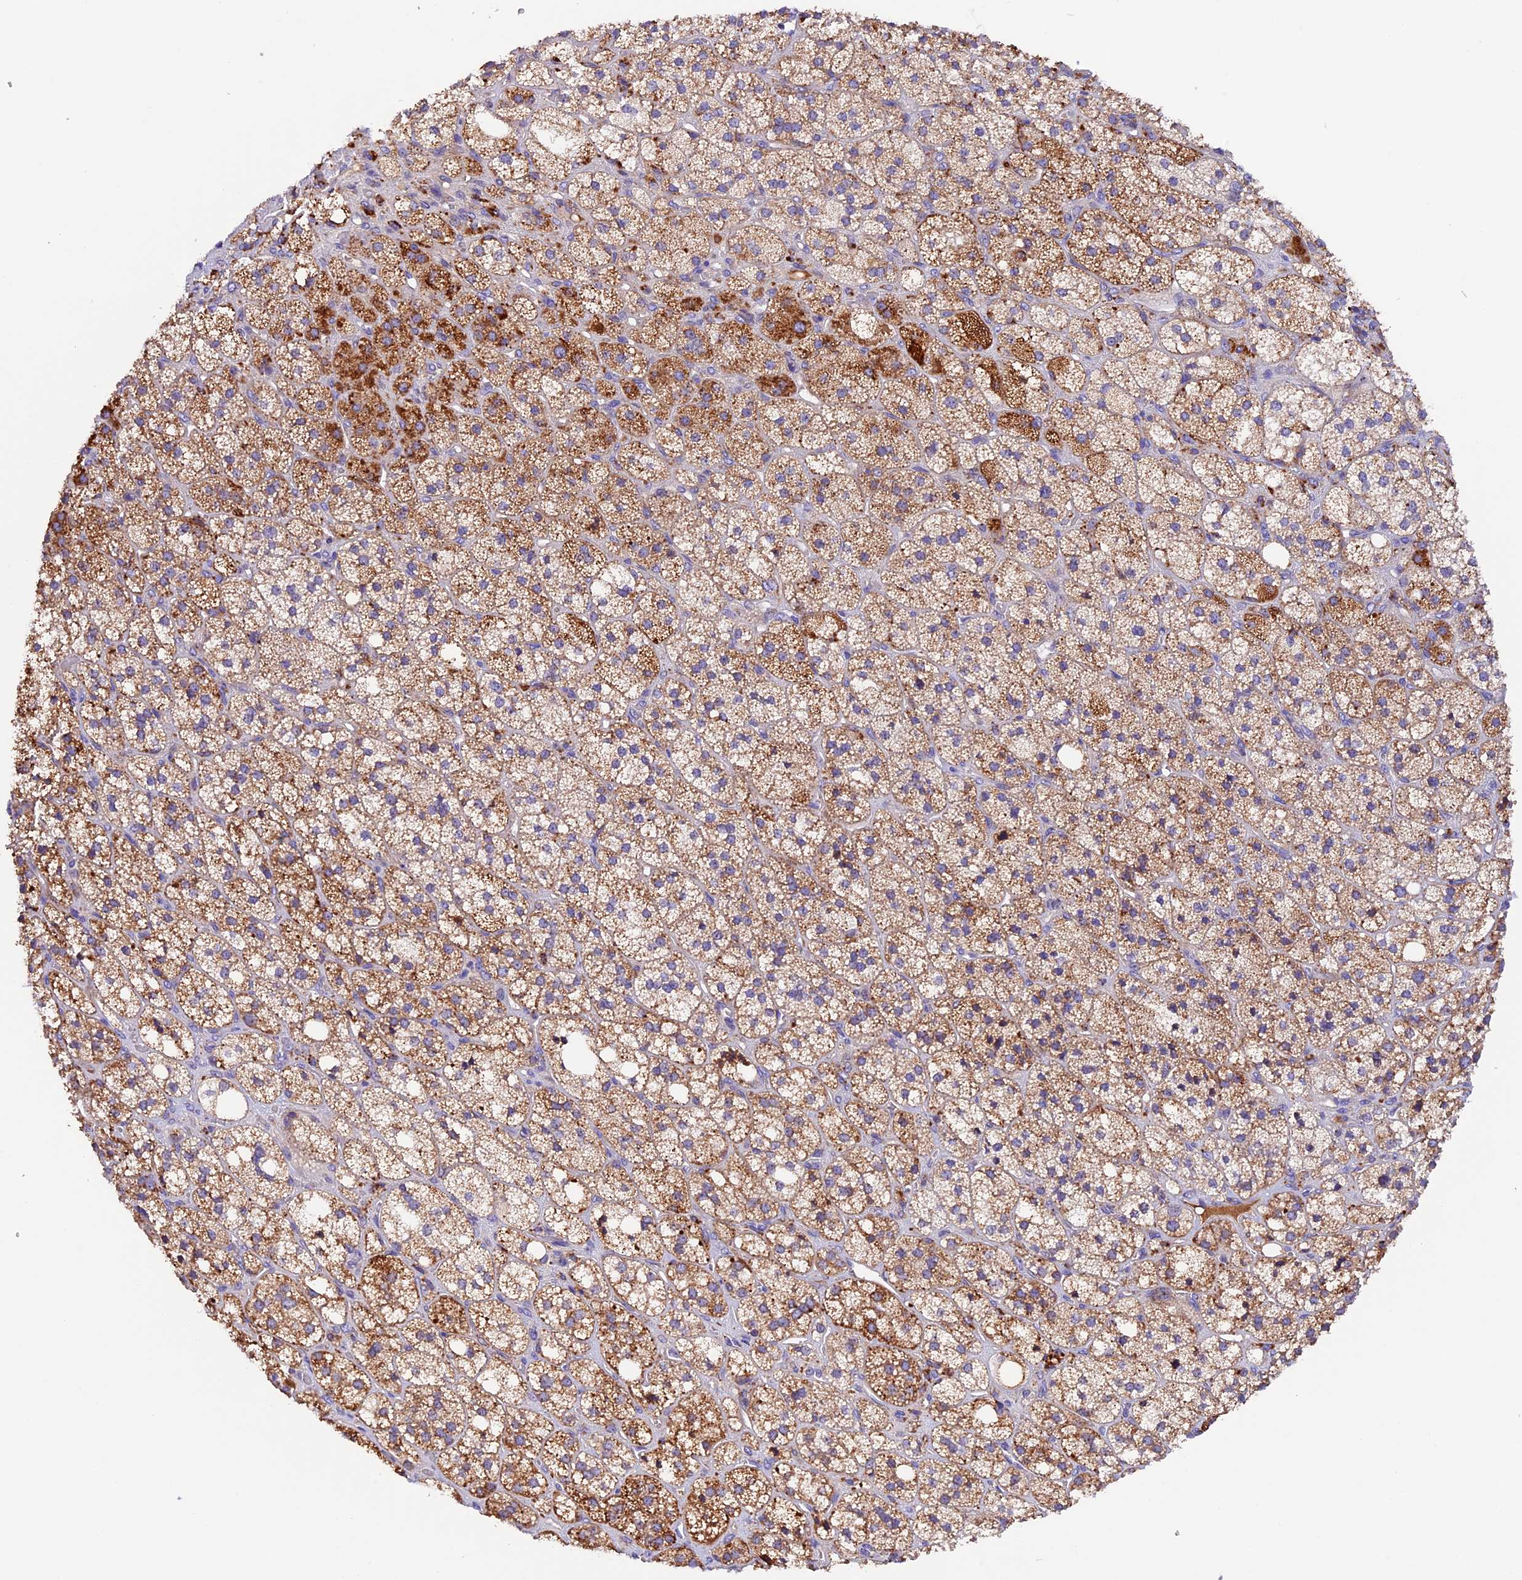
{"staining": {"intensity": "strong", "quantity": ">75%", "location": "cytoplasmic/membranous"}, "tissue": "adrenal gland", "cell_type": "Glandular cells", "image_type": "normal", "snomed": [{"axis": "morphology", "description": "Normal tissue, NOS"}, {"axis": "topography", "description": "Adrenal gland"}], "caption": "Immunohistochemistry histopathology image of unremarkable adrenal gland stained for a protein (brown), which demonstrates high levels of strong cytoplasmic/membranous expression in approximately >75% of glandular cells.", "gene": "METTL22", "patient": {"sex": "male", "age": 61}}